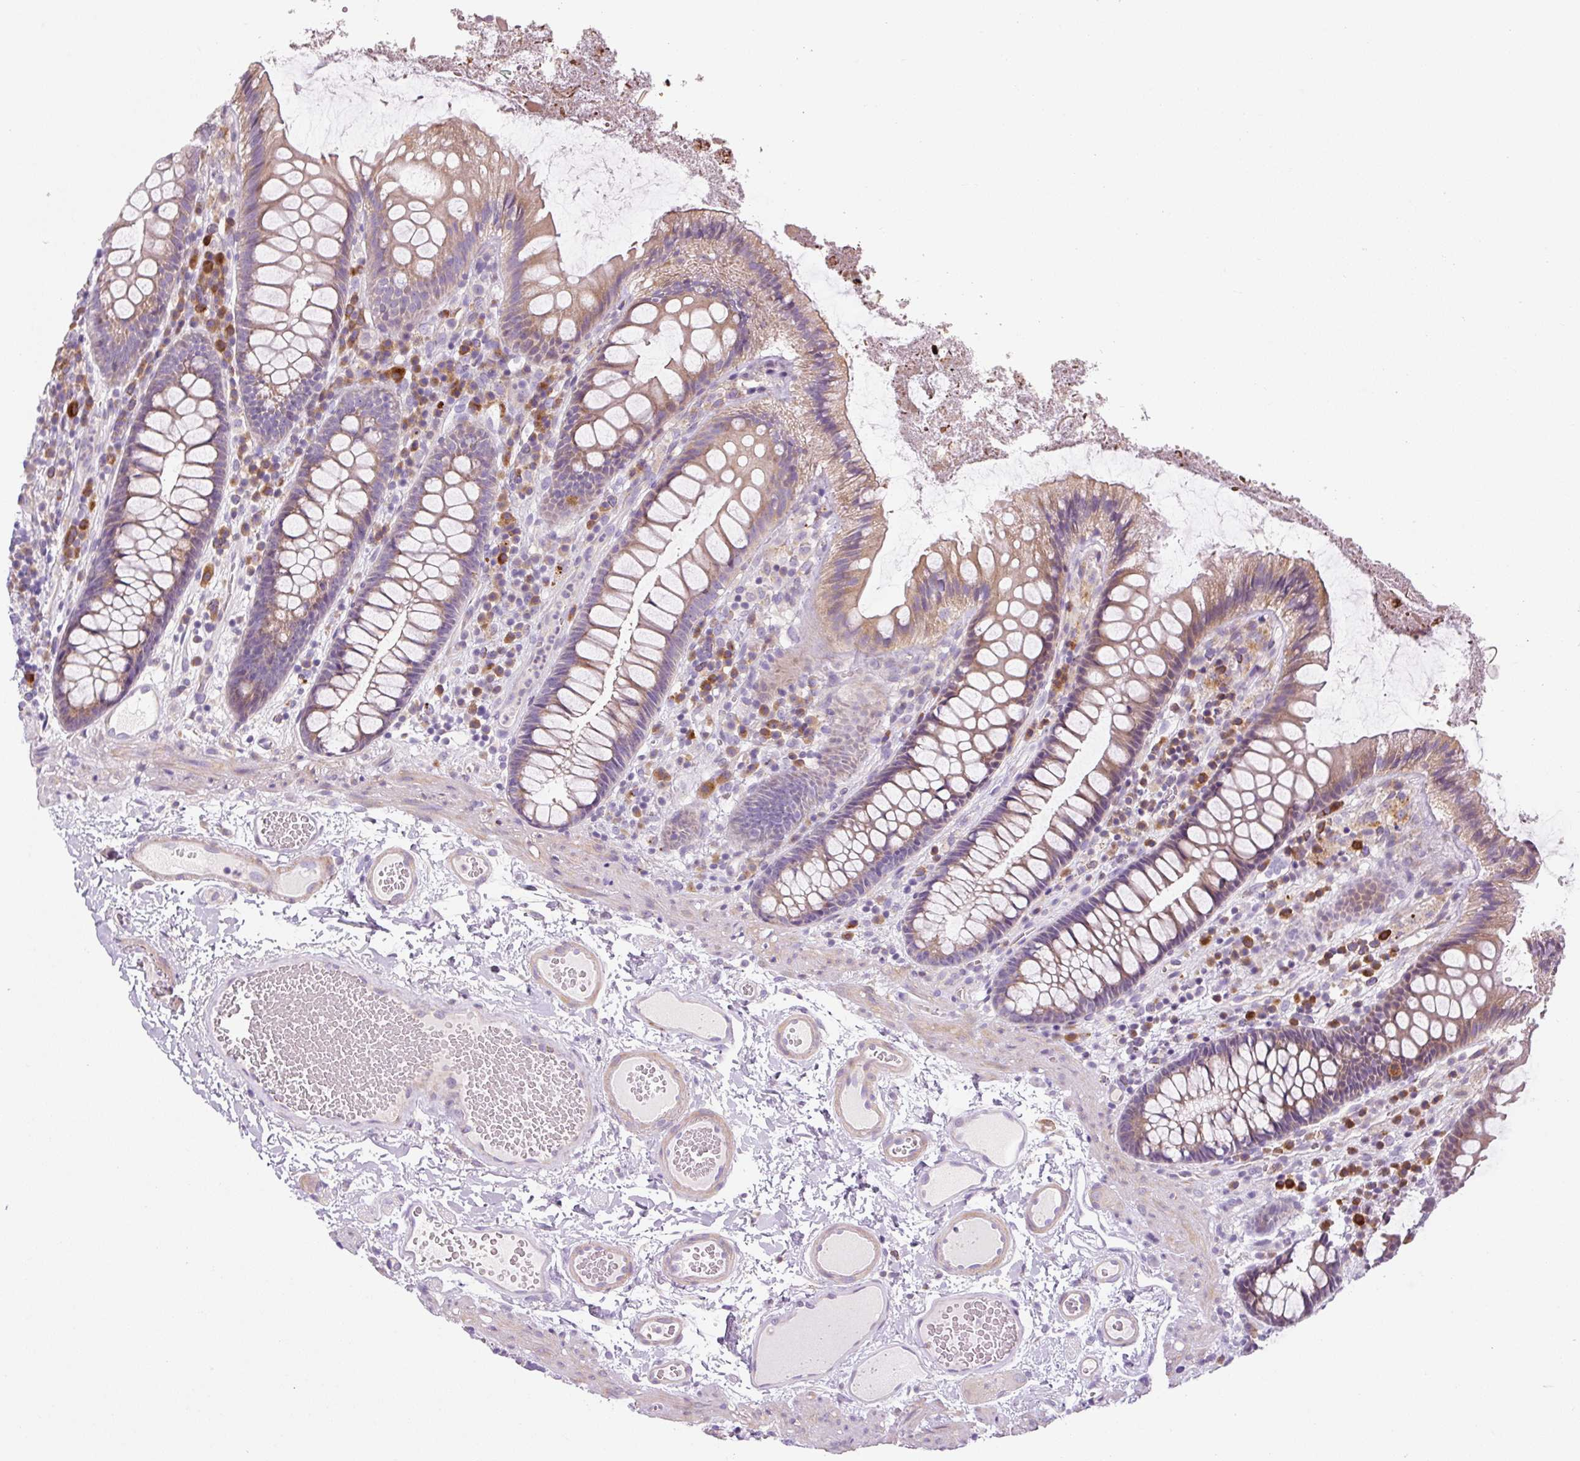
{"staining": {"intensity": "weak", "quantity": "25%-75%", "location": "cytoplasmic/membranous"}, "tissue": "colon", "cell_type": "Endothelial cells", "image_type": "normal", "snomed": [{"axis": "morphology", "description": "Normal tissue, NOS"}, {"axis": "topography", "description": "Colon"}], "caption": "An IHC image of unremarkable tissue is shown. Protein staining in brown shows weak cytoplasmic/membranous positivity in colon within endothelial cells.", "gene": "FUT10", "patient": {"sex": "male", "age": 84}}